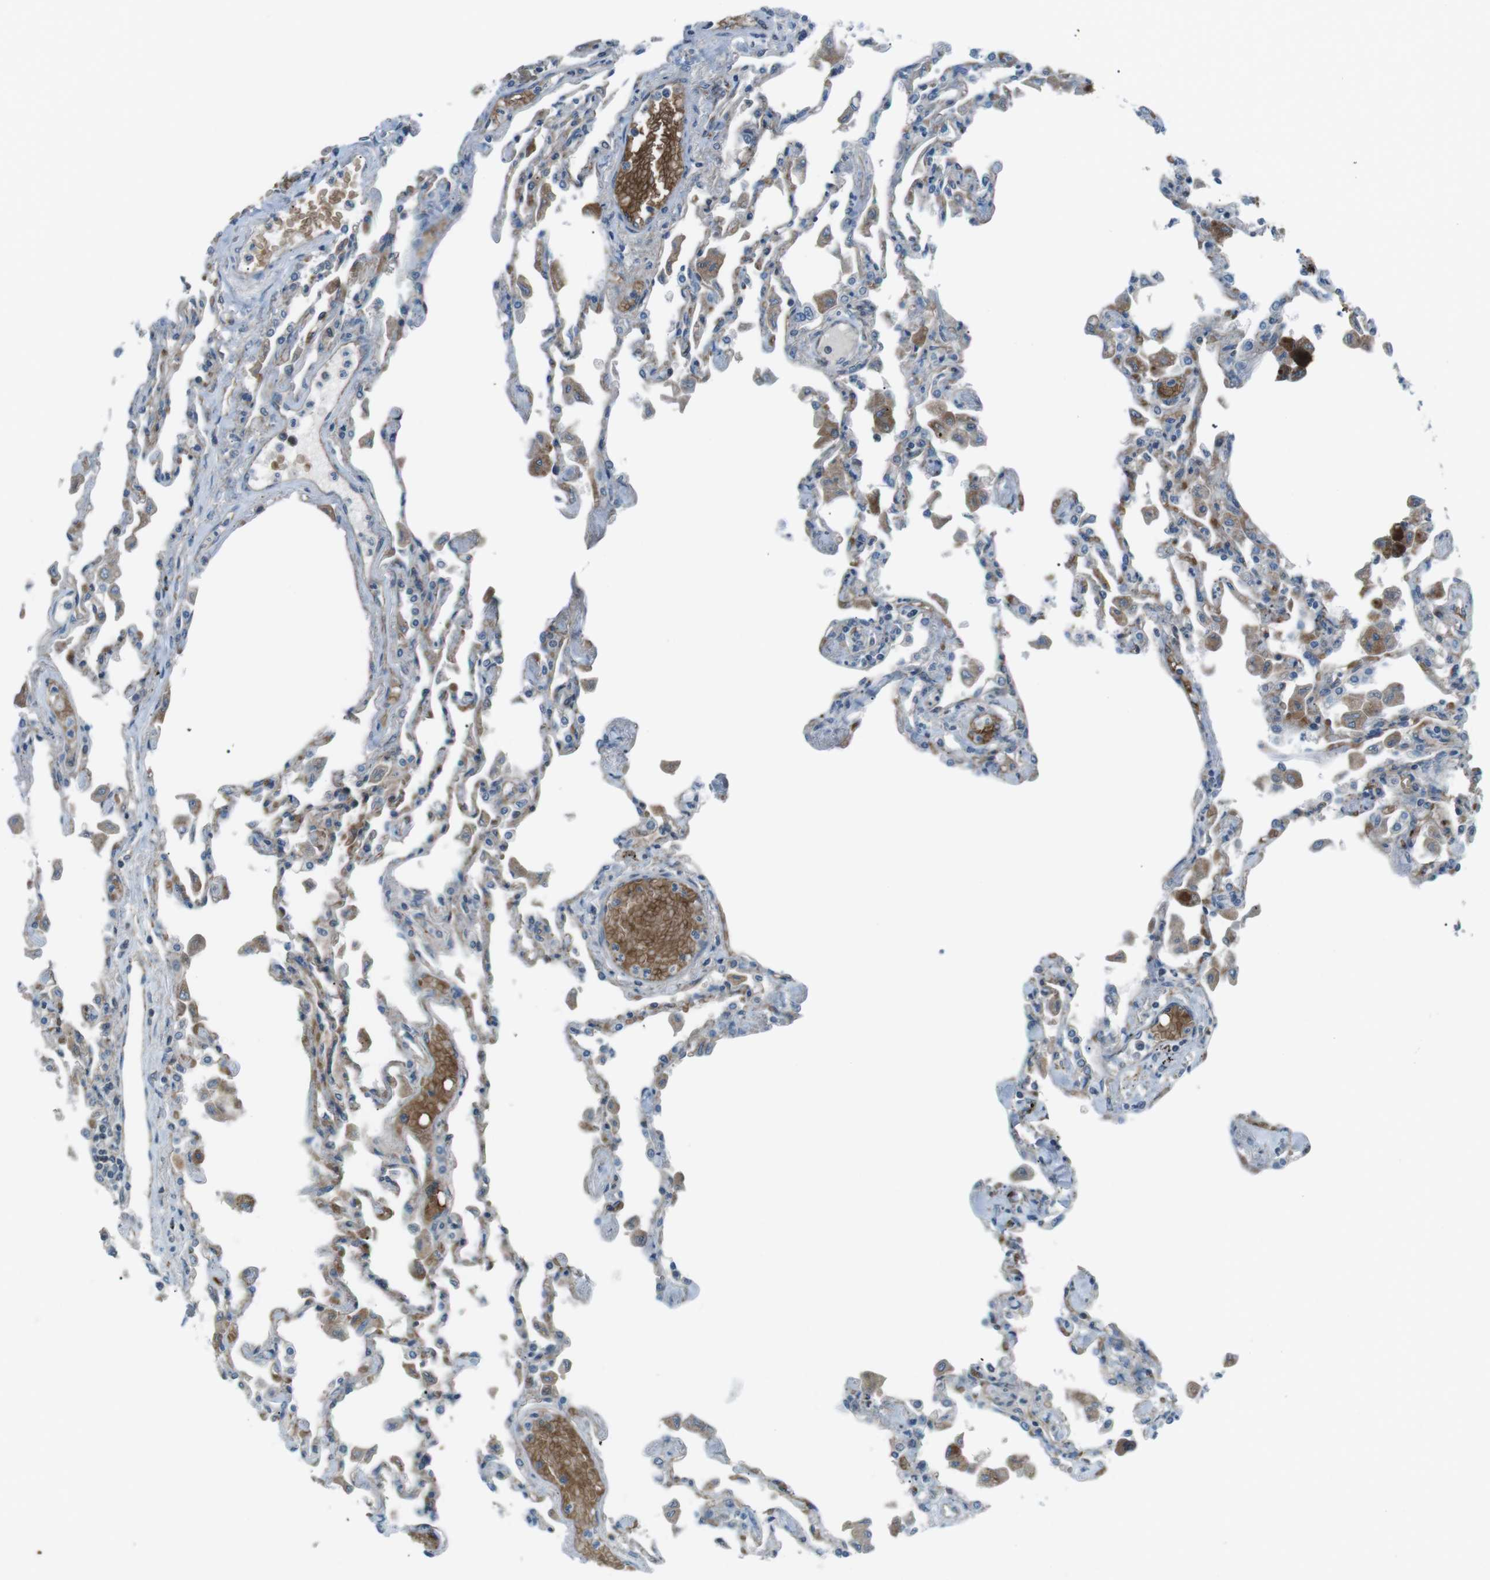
{"staining": {"intensity": "weak", "quantity": "<25%", "location": "cytoplasmic/membranous"}, "tissue": "lung", "cell_type": "Alveolar cells", "image_type": "normal", "snomed": [{"axis": "morphology", "description": "Normal tissue, NOS"}, {"axis": "topography", "description": "Bronchus"}, {"axis": "topography", "description": "Lung"}], "caption": "This is a histopathology image of immunohistochemistry (IHC) staining of normal lung, which shows no positivity in alveolar cells.", "gene": "SPTA1", "patient": {"sex": "female", "age": 49}}